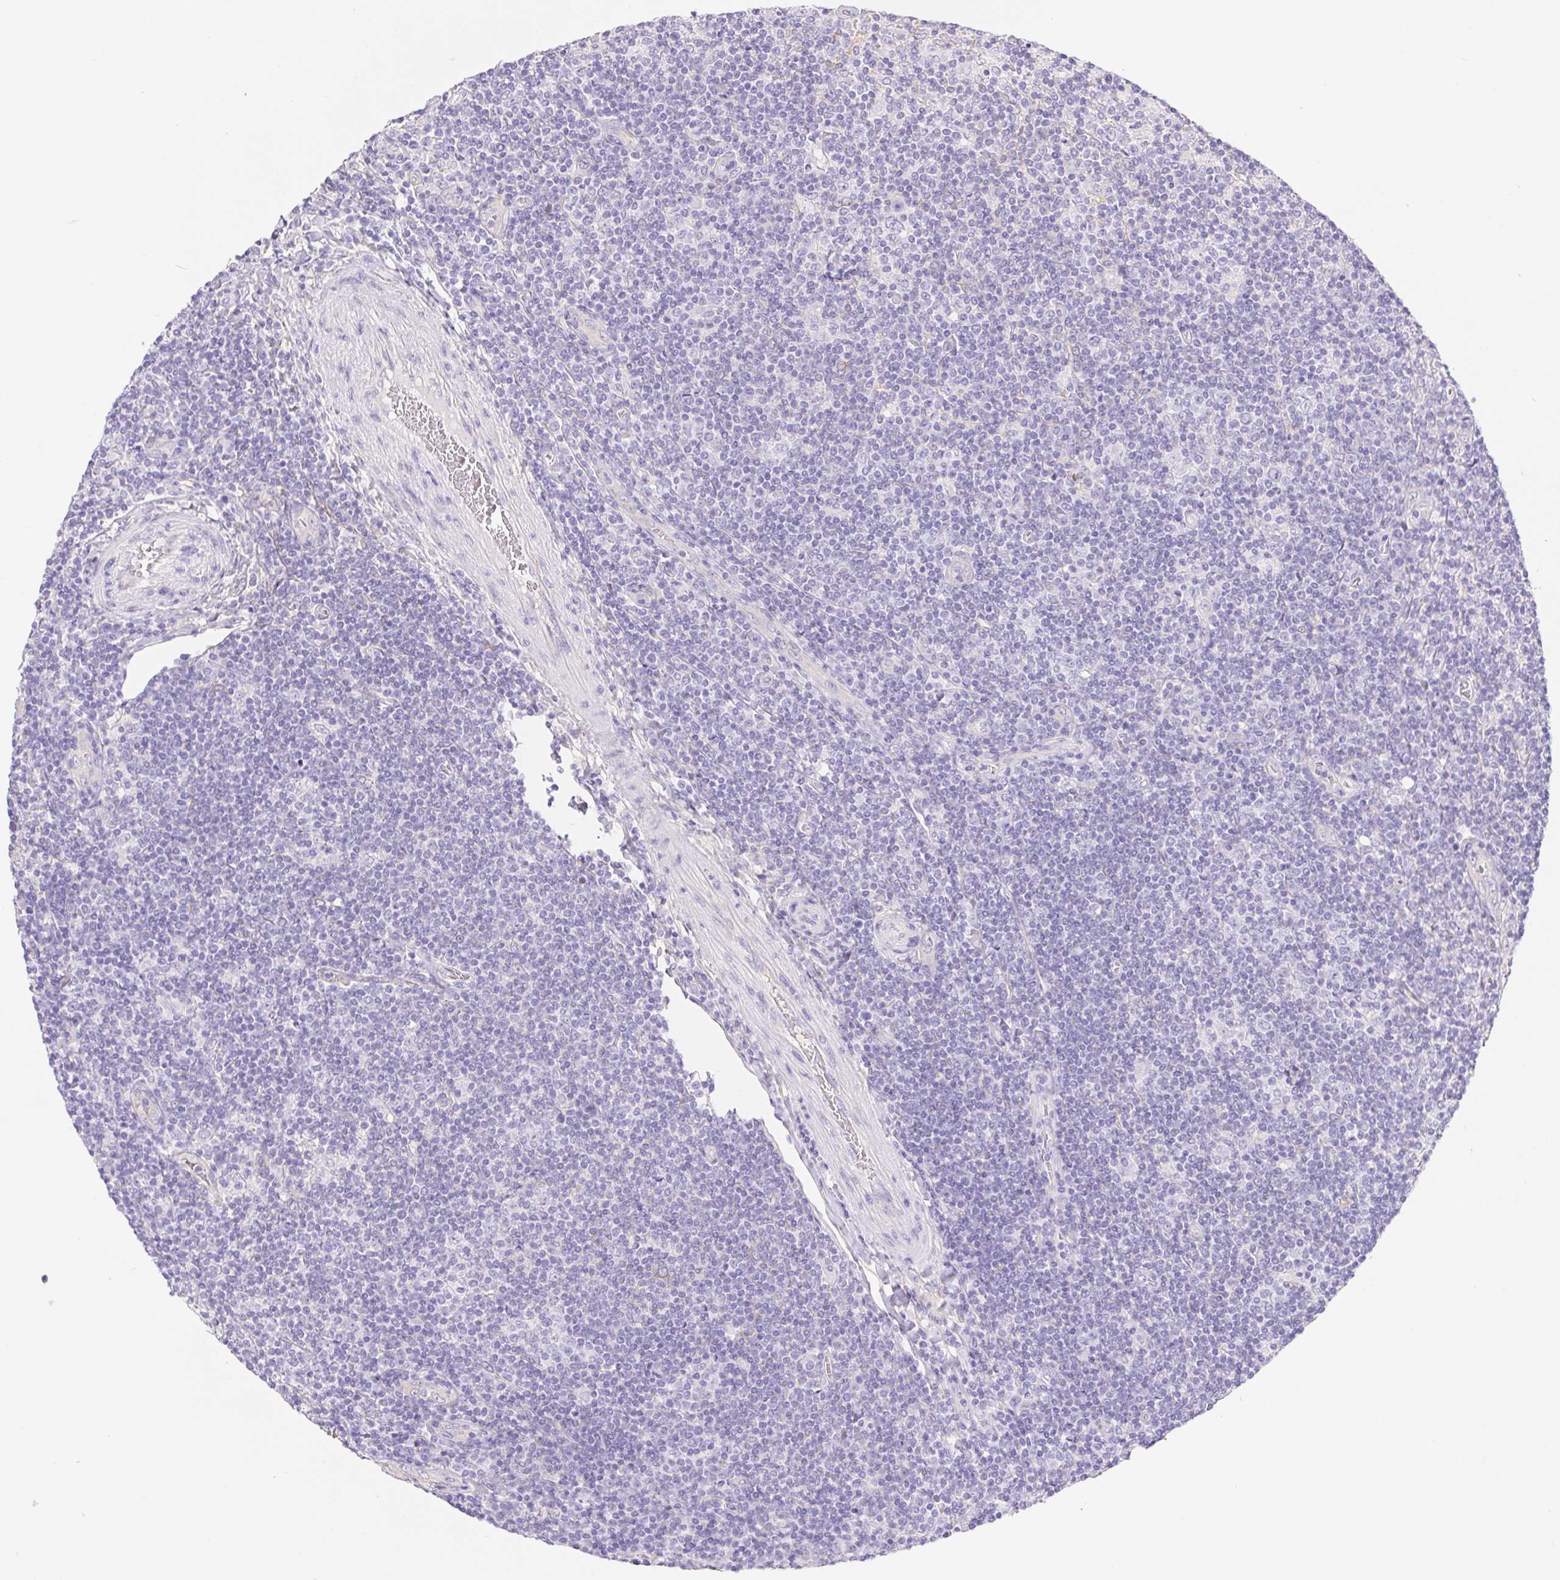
{"staining": {"intensity": "negative", "quantity": "none", "location": "none"}, "tissue": "lymphoma", "cell_type": "Tumor cells", "image_type": "cancer", "snomed": [{"axis": "morphology", "description": "Hodgkin's disease, NOS"}, {"axis": "topography", "description": "Lymph node"}], "caption": "Histopathology image shows no protein positivity in tumor cells of Hodgkin's disease tissue.", "gene": "PNLIP", "patient": {"sex": "male", "age": 40}}